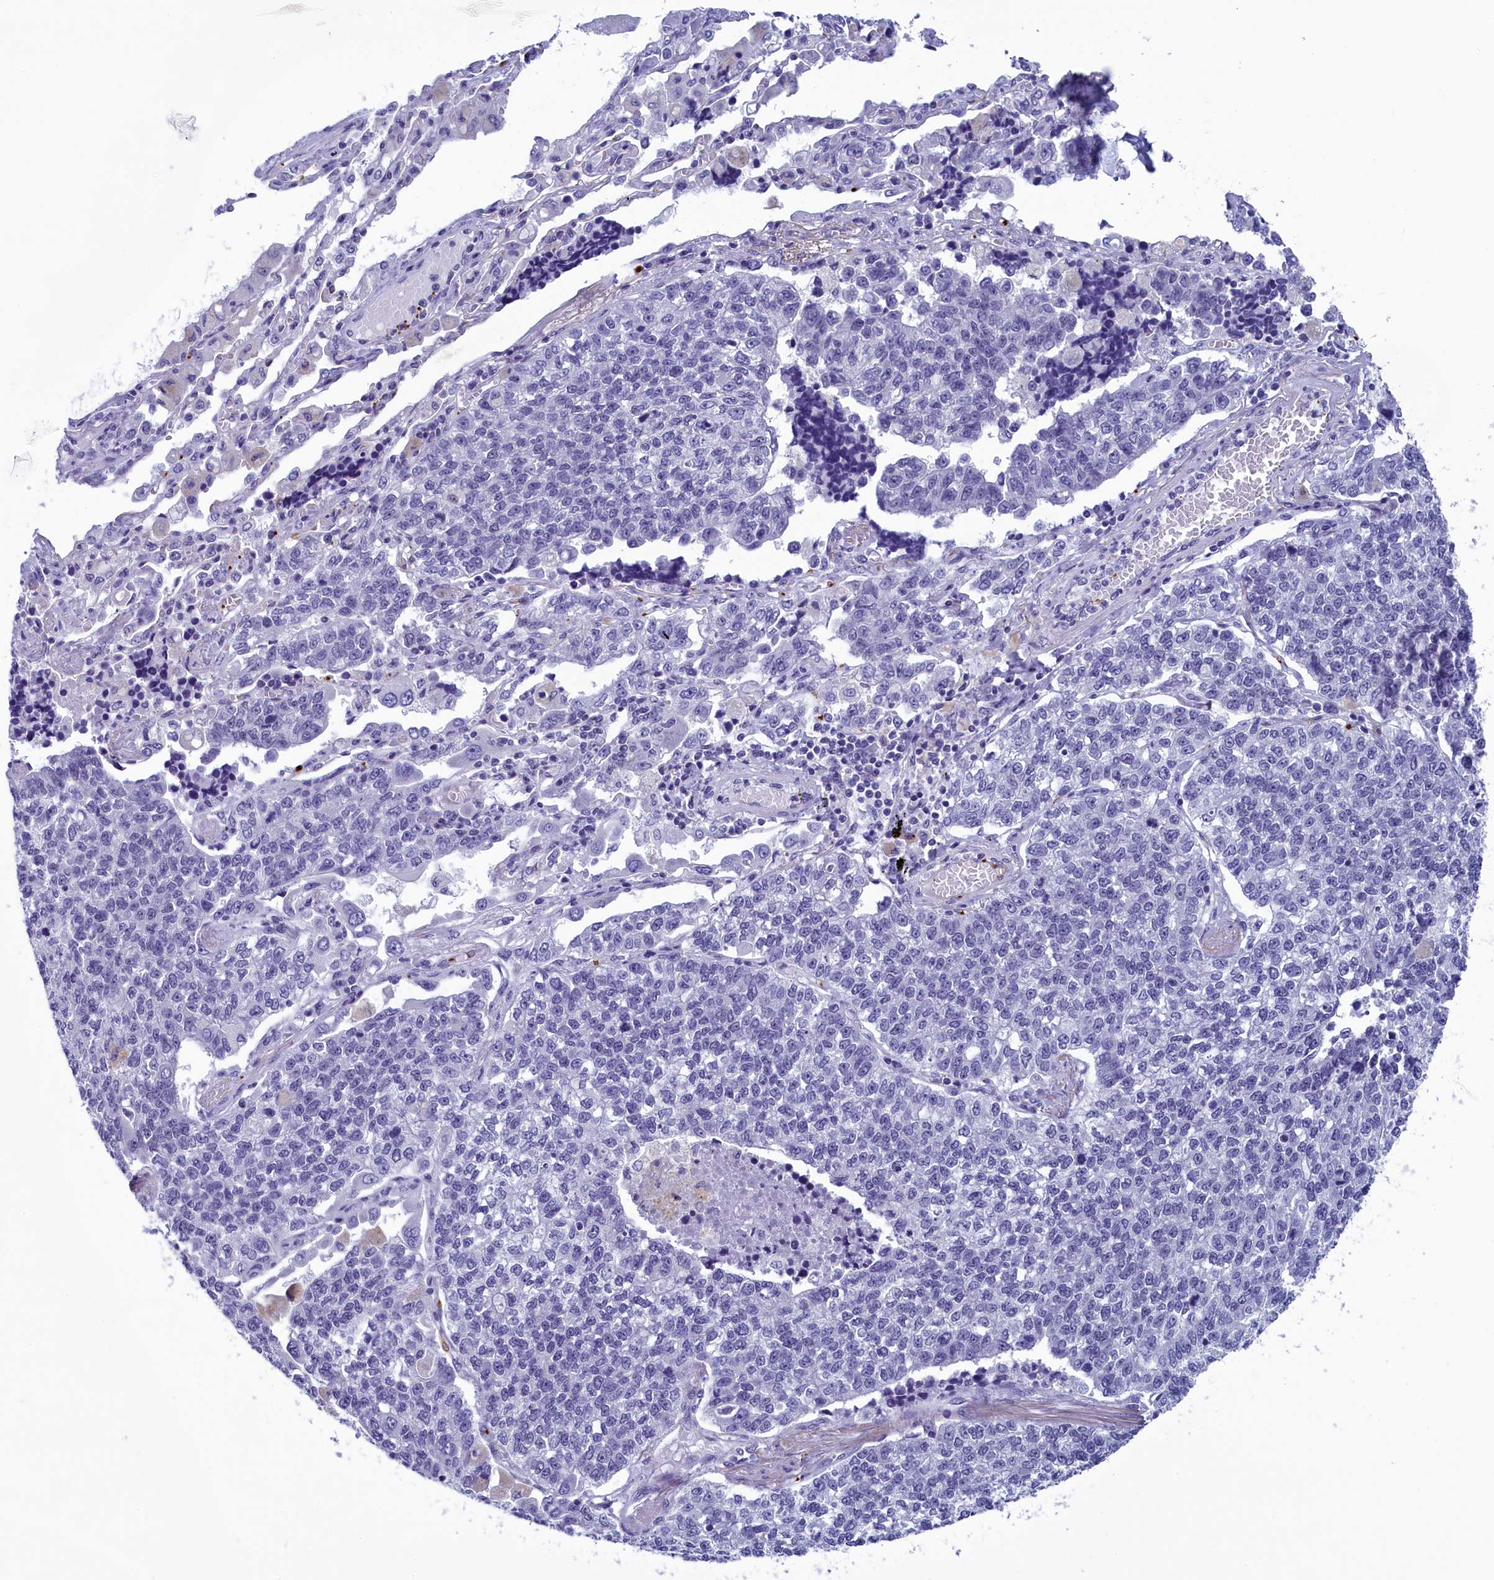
{"staining": {"intensity": "negative", "quantity": "none", "location": "none"}, "tissue": "lung cancer", "cell_type": "Tumor cells", "image_type": "cancer", "snomed": [{"axis": "morphology", "description": "Adenocarcinoma, NOS"}, {"axis": "topography", "description": "Lung"}], "caption": "A photomicrograph of human lung cancer (adenocarcinoma) is negative for staining in tumor cells.", "gene": "AIFM2", "patient": {"sex": "male", "age": 49}}